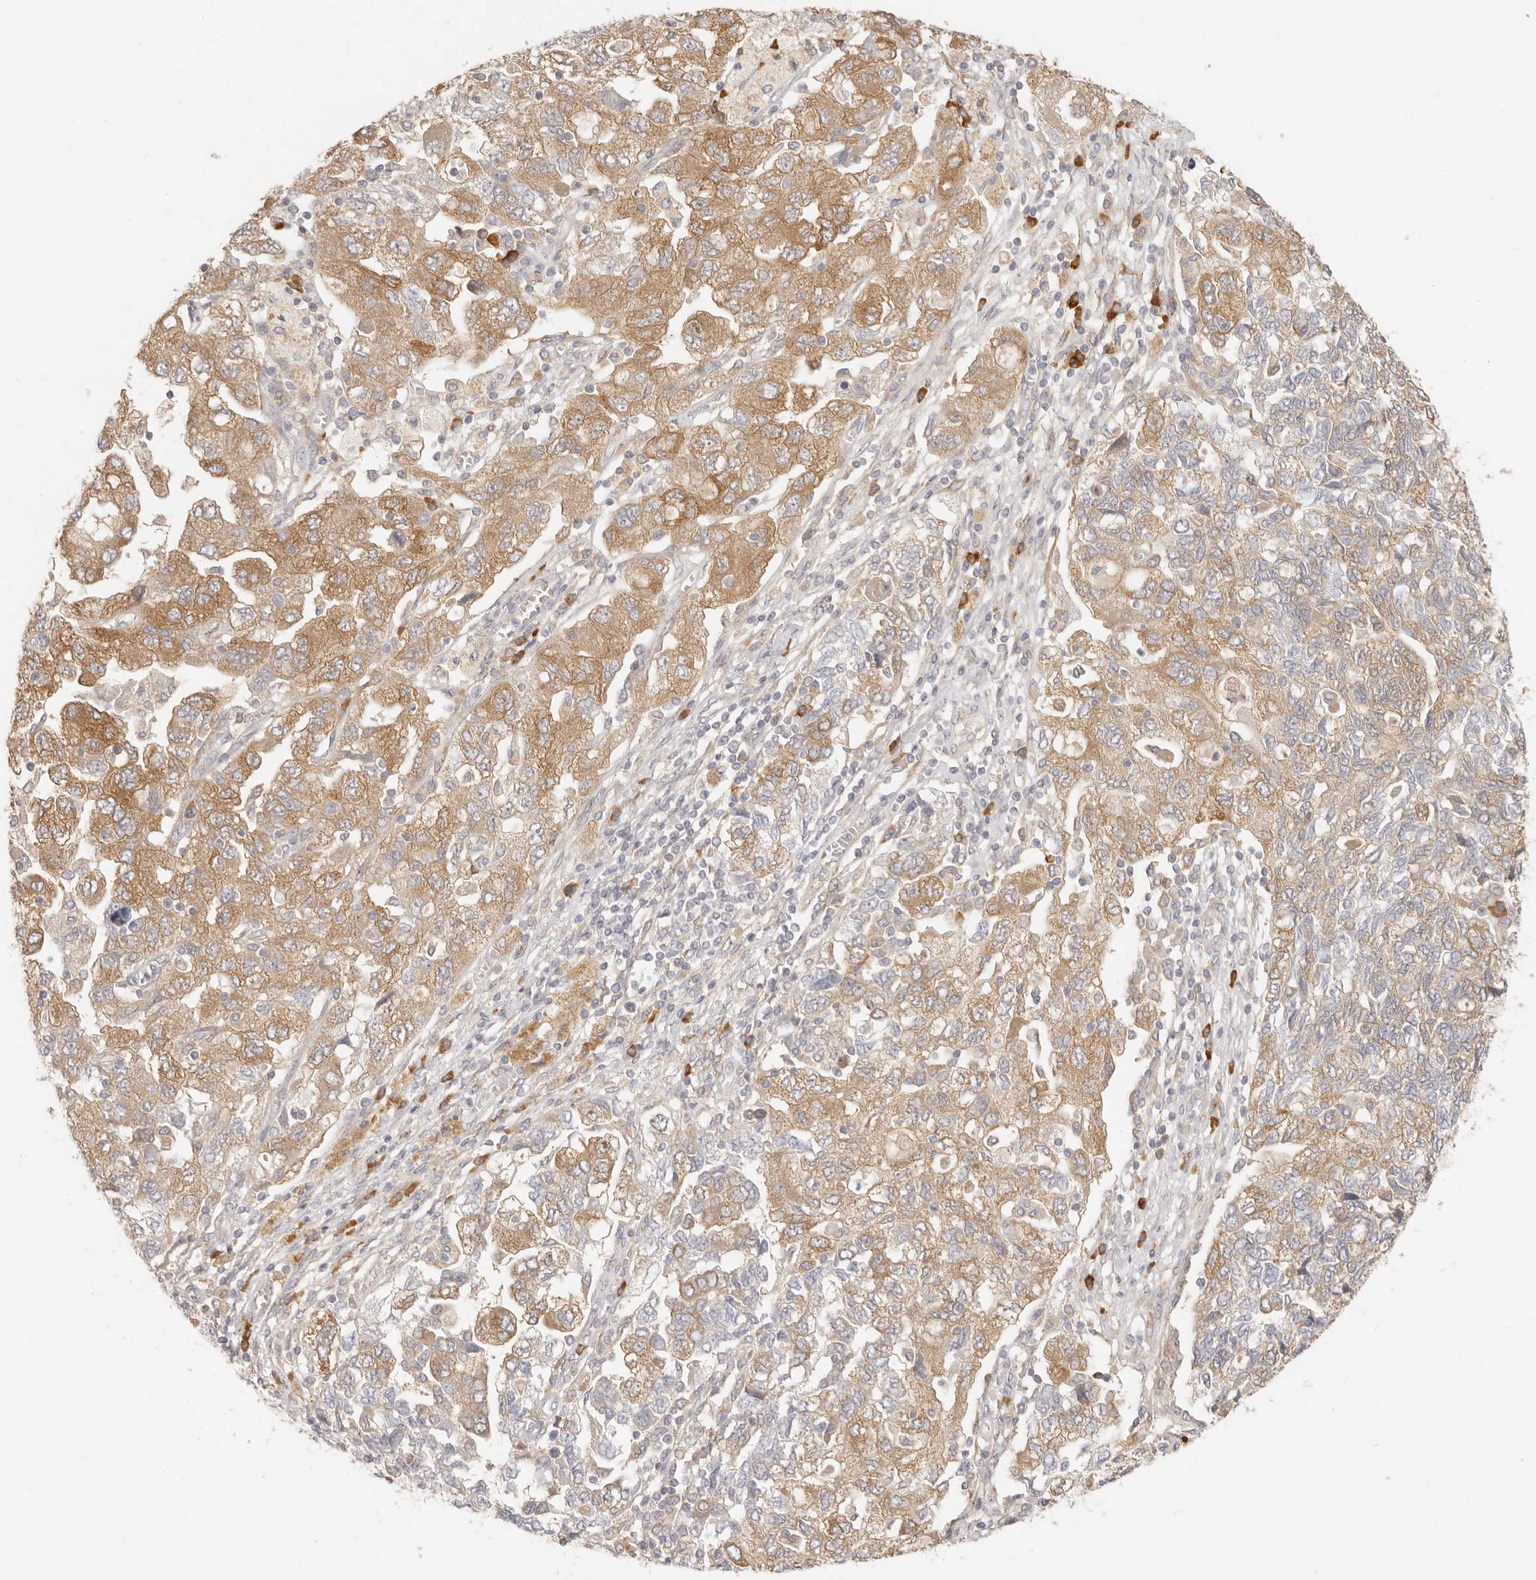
{"staining": {"intensity": "moderate", "quantity": ">75%", "location": "cytoplasmic/membranous"}, "tissue": "ovarian cancer", "cell_type": "Tumor cells", "image_type": "cancer", "snomed": [{"axis": "morphology", "description": "Carcinoma, NOS"}, {"axis": "morphology", "description": "Cystadenocarcinoma, serous, NOS"}, {"axis": "topography", "description": "Ovary"}], "caption": "A high-resolution micrograph shows immunohistochemistry staining of ovarian cancer, which exhibits moderate cytoplasmic/membranous staining in approximately >75% of tumor cells.", "gene": "PABPC4", "patient": {"sex": "female", "age": 69}}